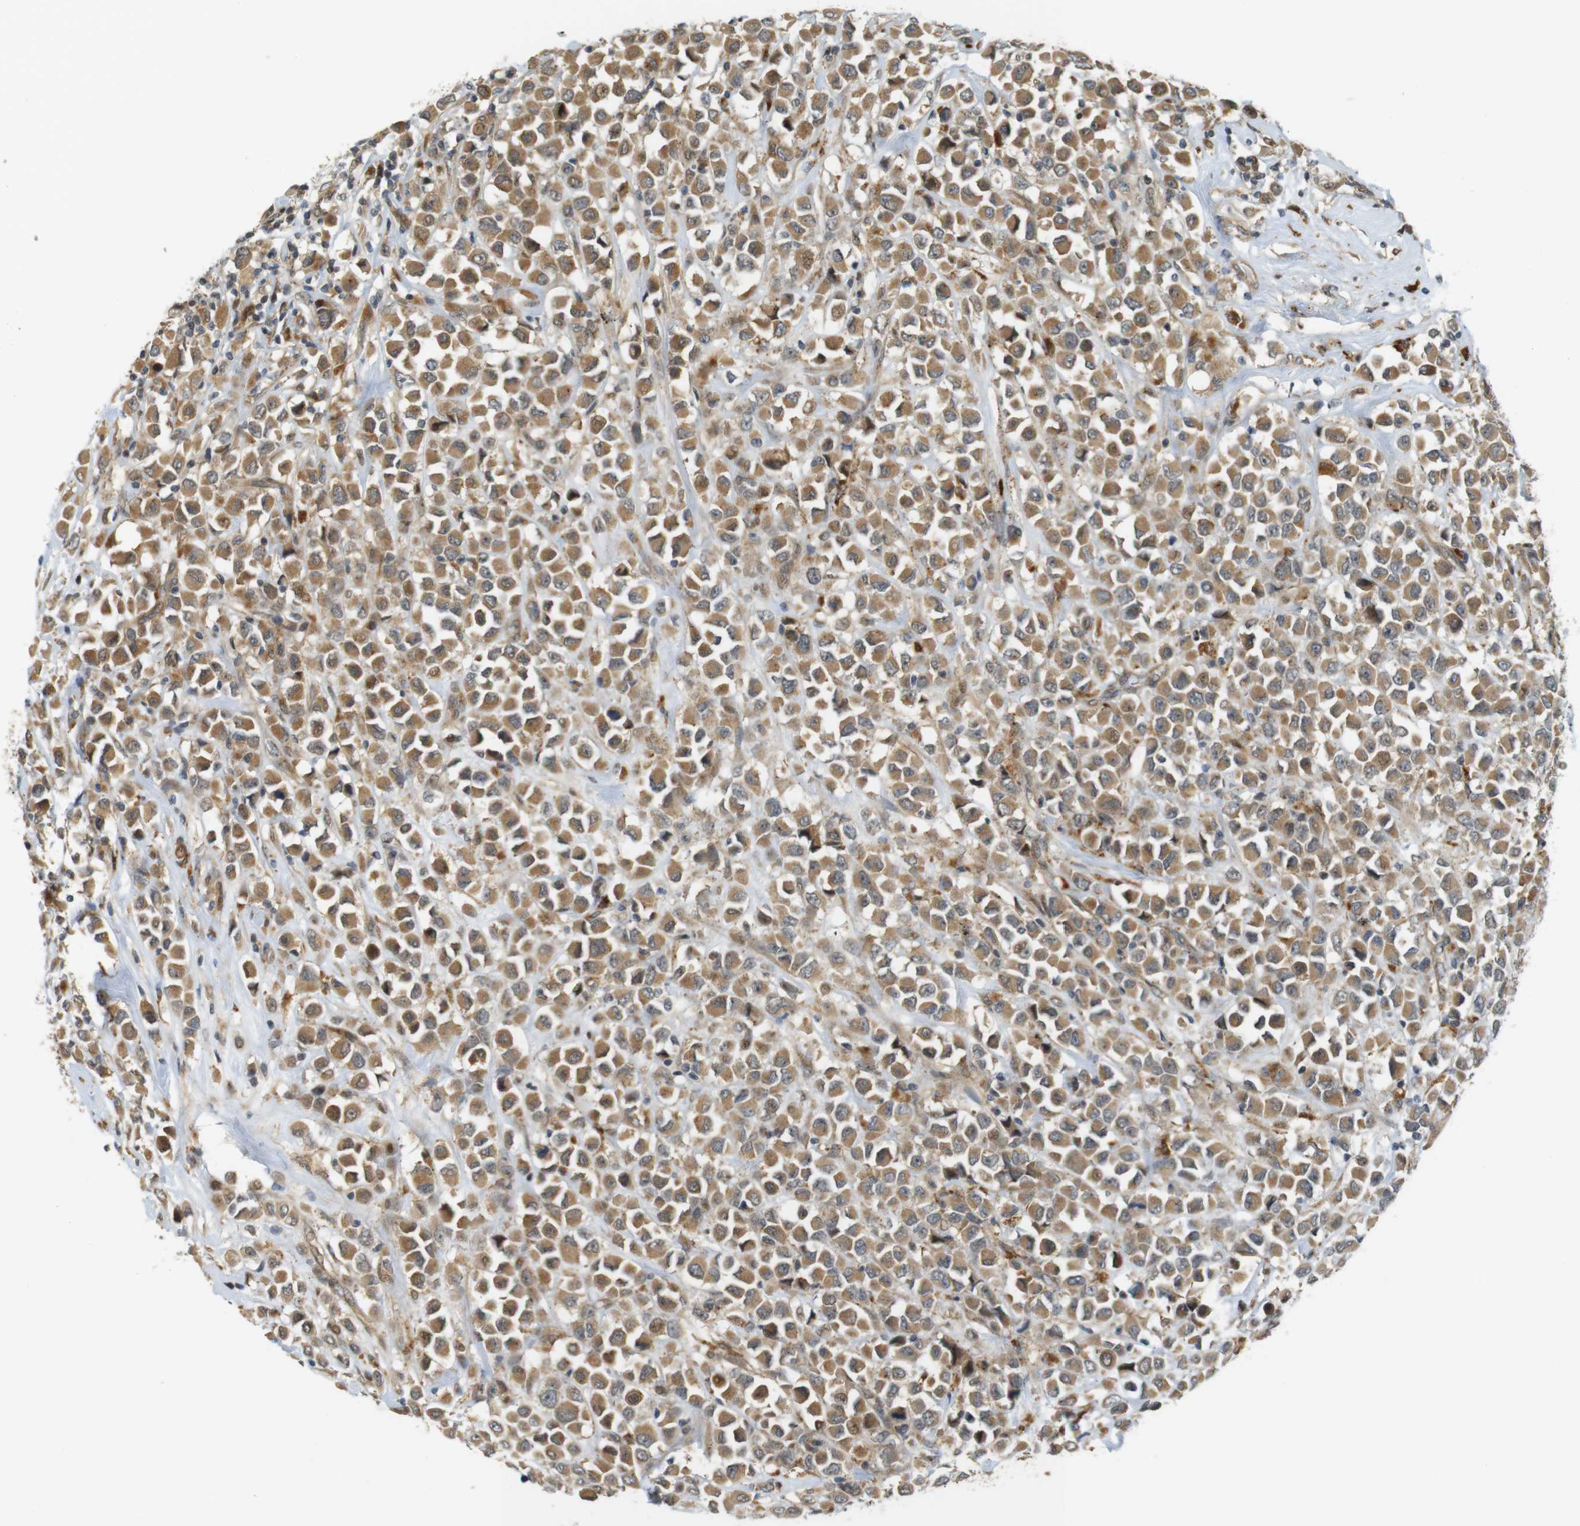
{"staining": {"intensity": "moderate", "quantity": ">75%", "location": "cytoplasmic/membranous,nuclear"}, "tissue": "breast cancer", "cell_type": "Tumor cells", "image_type": "cancer", "snomed": [{"axis": "morphology", "description": "Duct carcinoma"}, {"axis": "topography", "description": "Breast"}], "caption": "Tumor cells display medium levels of moderate cytoplasmic/membranous and nuclear staining in about >75% of cells in intraductal carcinoma (breast). The protein of interest is stained brown, and the nuclei are stained in blue (DAB IHC with brightfield microscopy, high magnification).", "gene": "TSPAN9", "patient": {"sex": "female", "age": 61}}